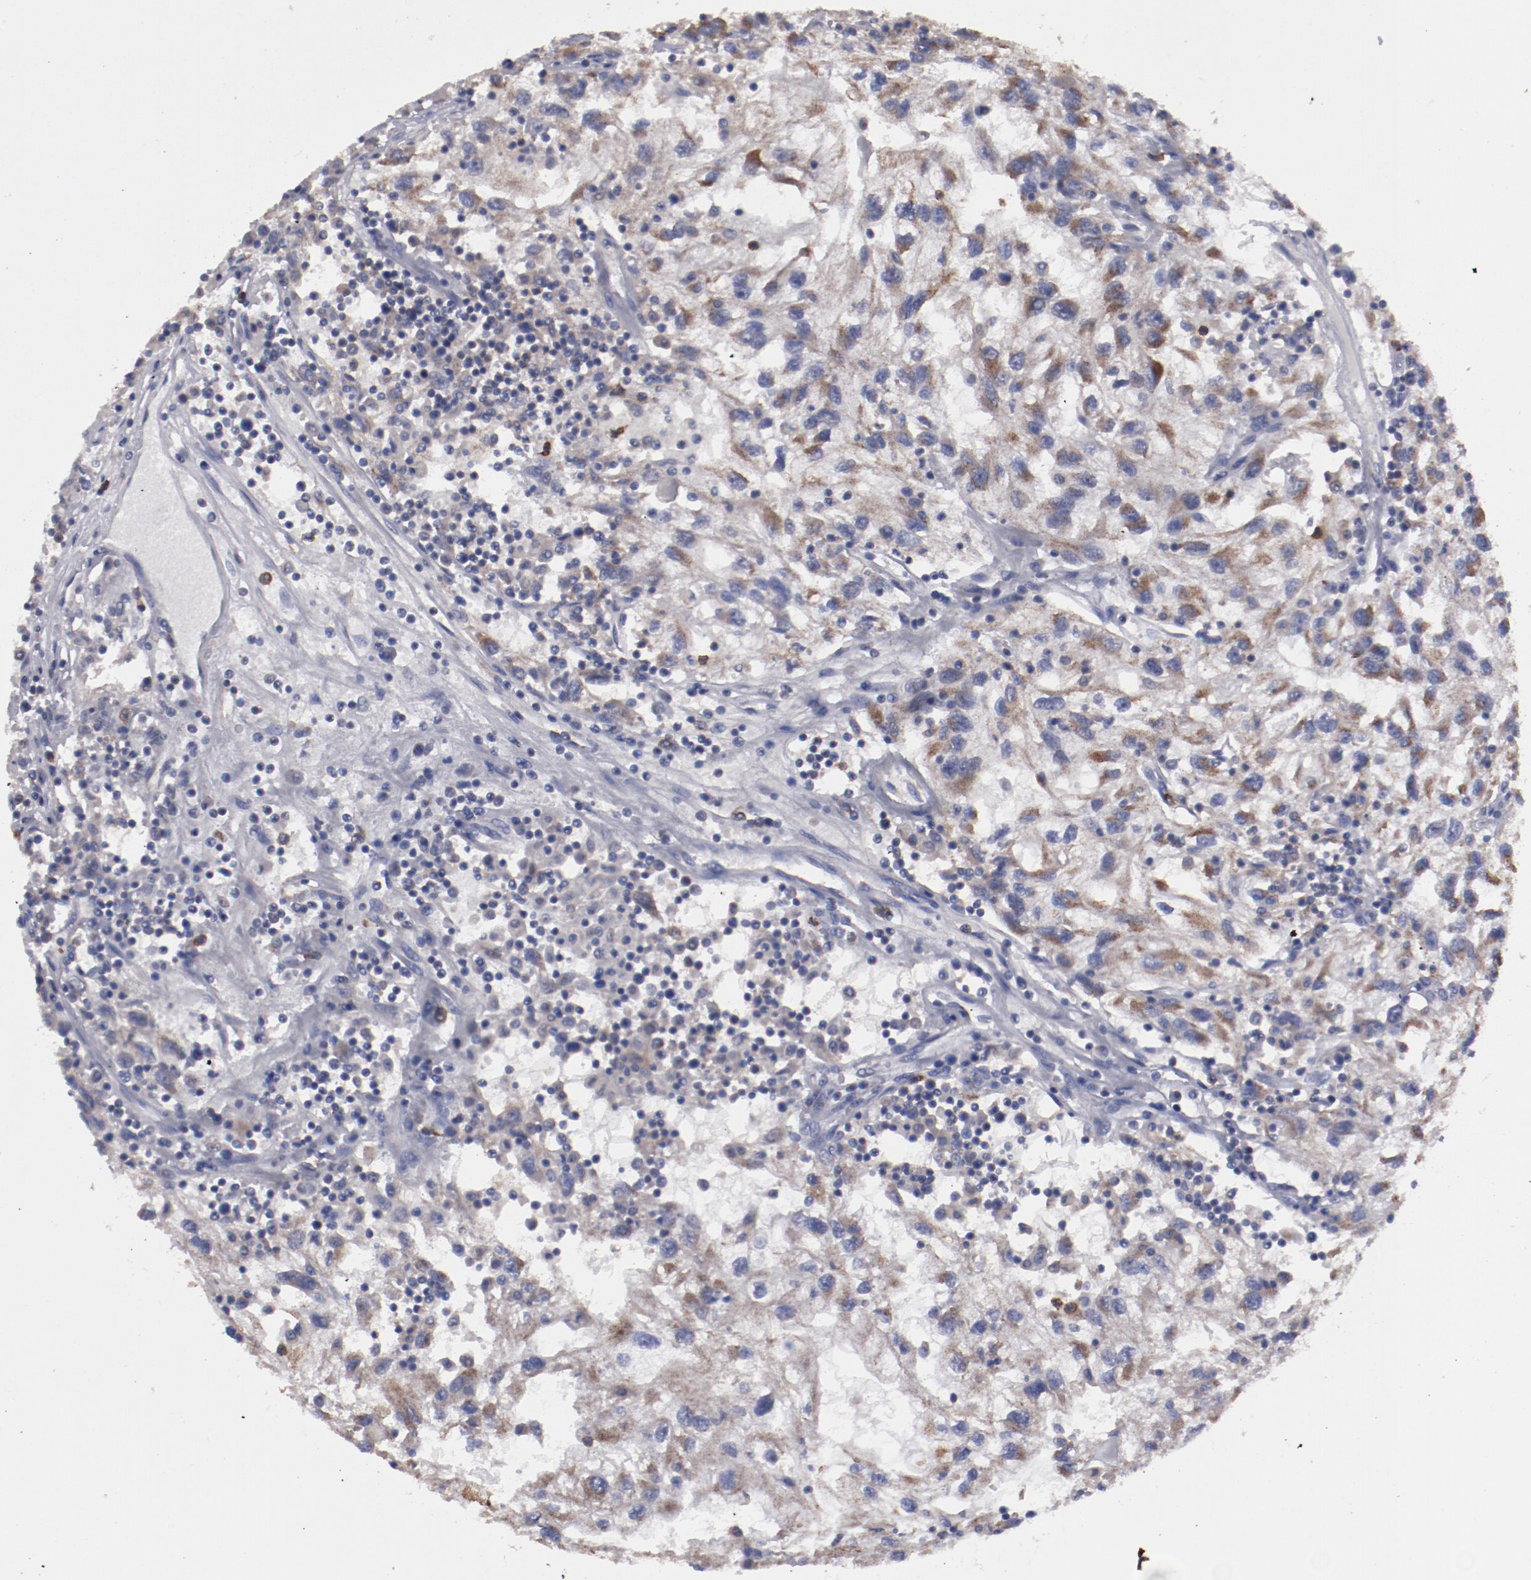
{"staining": {"intensity": "moderate", "quantity": ">75%", "location": "cytoplasmic/membranous"}, "tissue": "renal cancer", "cell_type": "Tumor cells", "image_type": "cancer", "snomed": [{"axis": "morphology", "description": "Normal tissue, NOS"}, {"axis": "morphology", "description": "Adenocarcinoma, NOS"}, {"axis": "topography", "description": "Kidney"}], "caption": "Human renal cancer (adenocarcinoma) stained with a protein marker demonstrates moderate staining in tumor cells.", "gene": "FGR", "patient": {"sex": "male", "age": 71}}